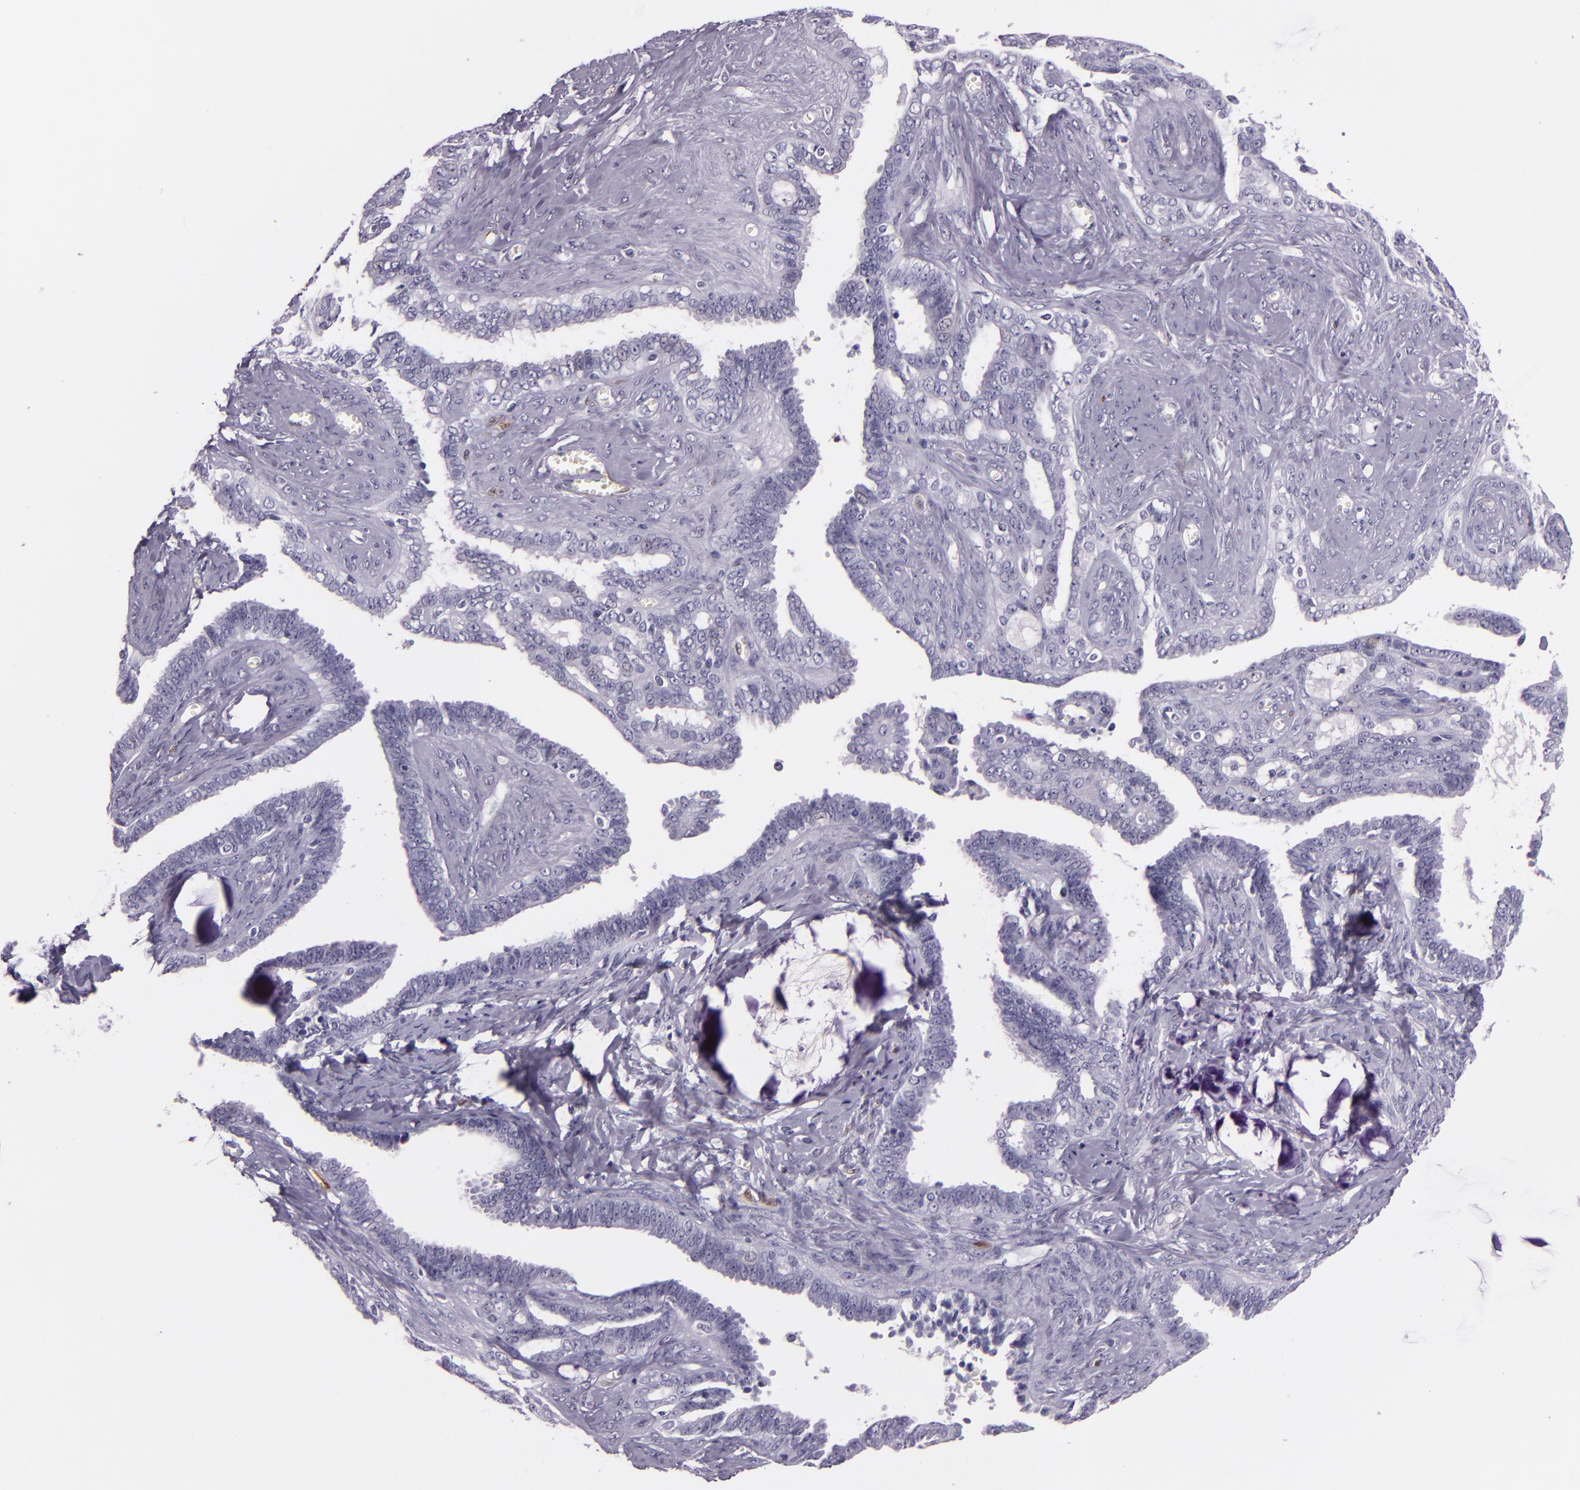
{"staining": {"intensity": "negative", "quantity": "none", "location": "none"}, "tissue": "ovarian cancer", "cell_type": "Tumor cells", "image_type": "cancer", "snomed": [{"axis": "morphology", "description": "Cystadenocarcinoma, serous, NOS"}, {"axis": "topography", "description": "Ovary"}], "caption": "The photomicrograph reveals no significant positivity in tumor cells of ovarian cancer (serous cystadenocarcinoma).", "gene": "MT1A", "patient": {"sex": "female", "age": 71}}